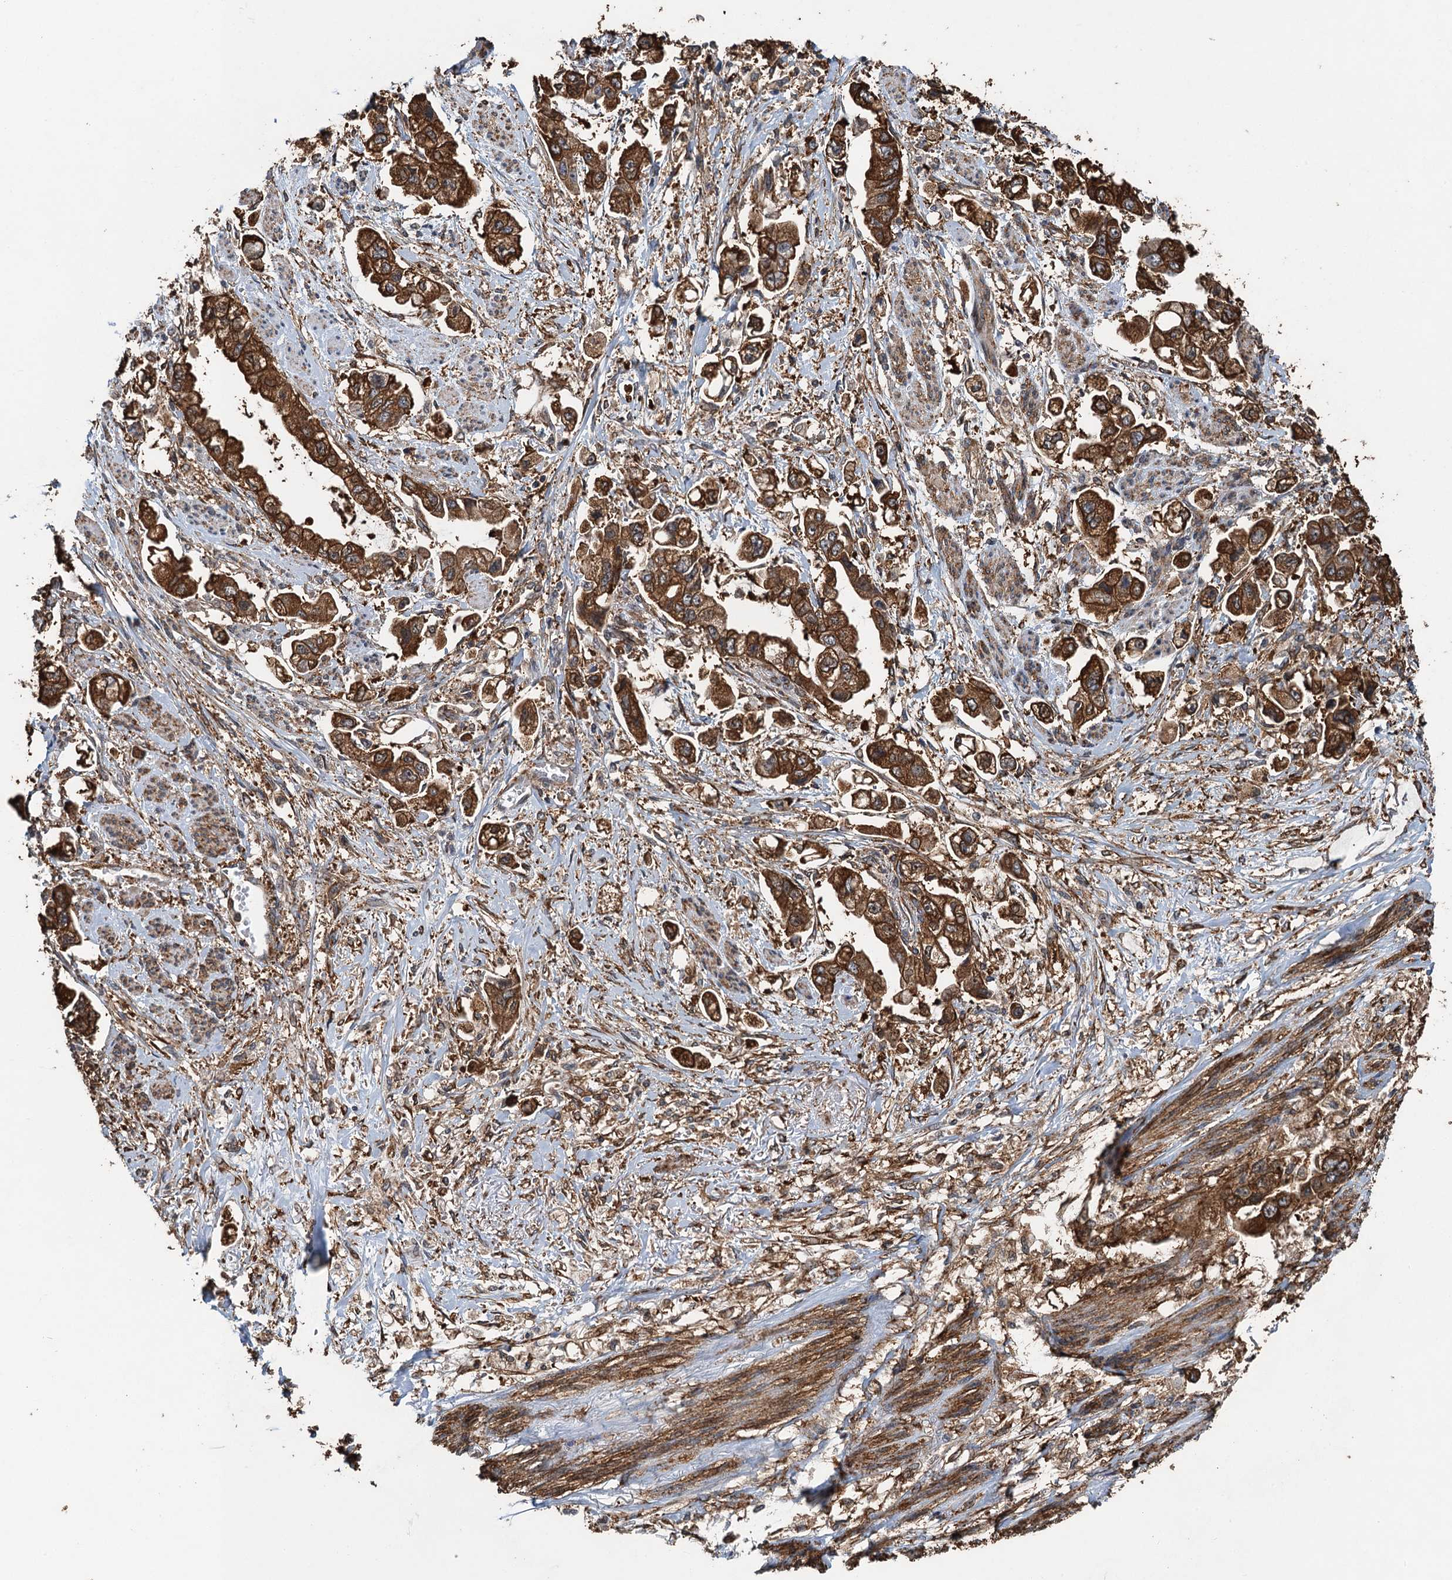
{"staining": {"intensity": "strong", "quantity": ">75%", "location": "cytoplasmic/membranous"}, "tissue": "stomach cancer", "cell_type": "Tumor cells", "image_type": "cancer", "snomed": [{"axis": "morphology", "description": "Adenocarcinoma, NOS"}, {"axis": "topography", "description": "Stomach"}], "caption": "Human stomach cancer (adenocarcinoma) stained with a brown dye reveals strong cytoplasmic/membranous positive positivity in about >75% of tumor cells.", "gene": "WHAMM", "patient": {"sex": "male", "age": 62}}